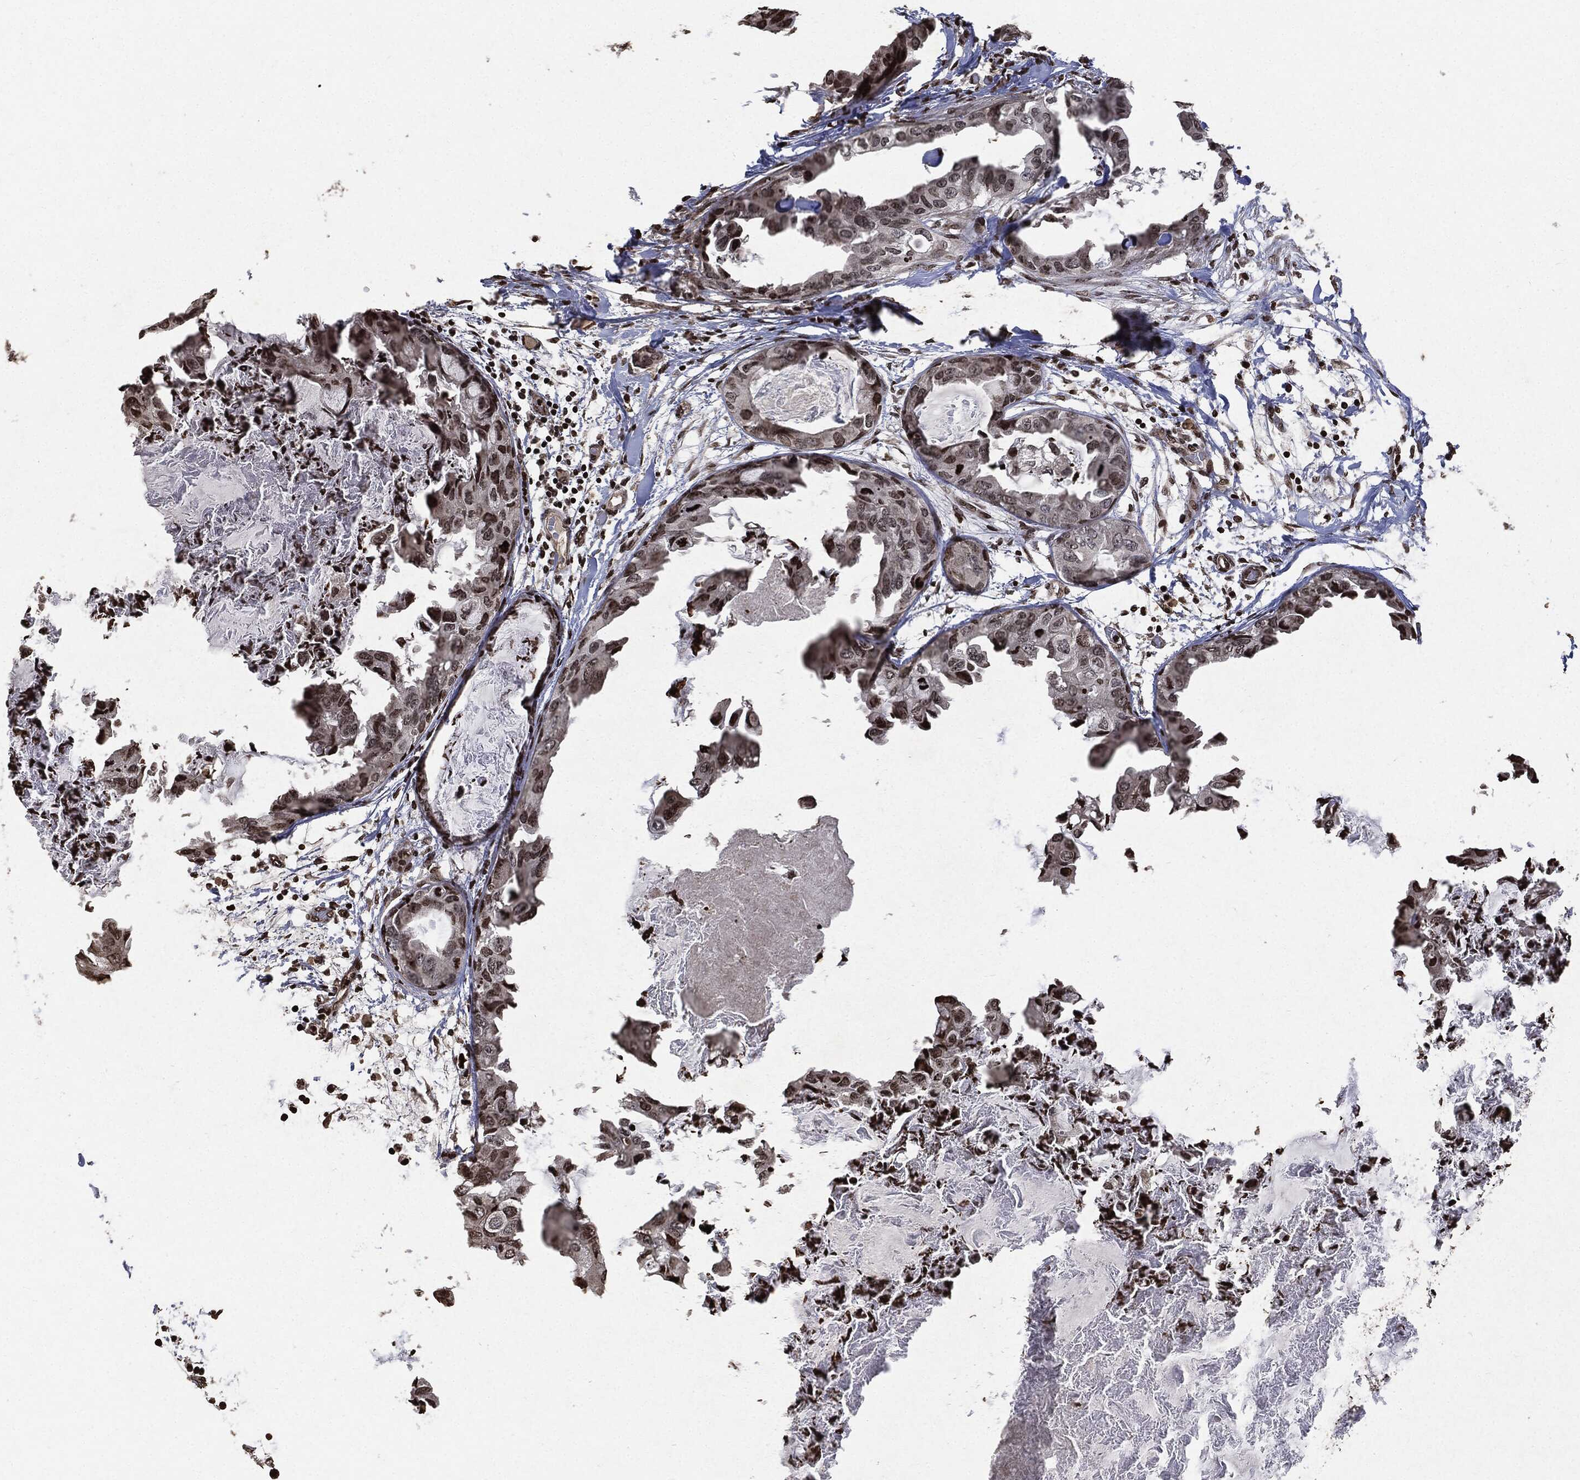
{"staining": {"intensity": "moderate", "quantity": "25%-75%", "location": "nuclear"}, "tissue": "breast cancer", "cell_type": "Tumor cells", "image_type": "cancer", "snomed": [{"axis": "morphology", "description": "Normal tissue, NOS"}, {"axis": "morphology", "description": "Duct carcinoma"}, {"axis": "topography", "description": "Breast"}], "caption": "Moderate nuclear protein positivity is appreciated in about 25%-75% of tumor cells in invasive ductal carcinoma (breast). Nuclei are stained in blue.", "gene": "JUN", "patient": {"sex": "female", "age": 40}}